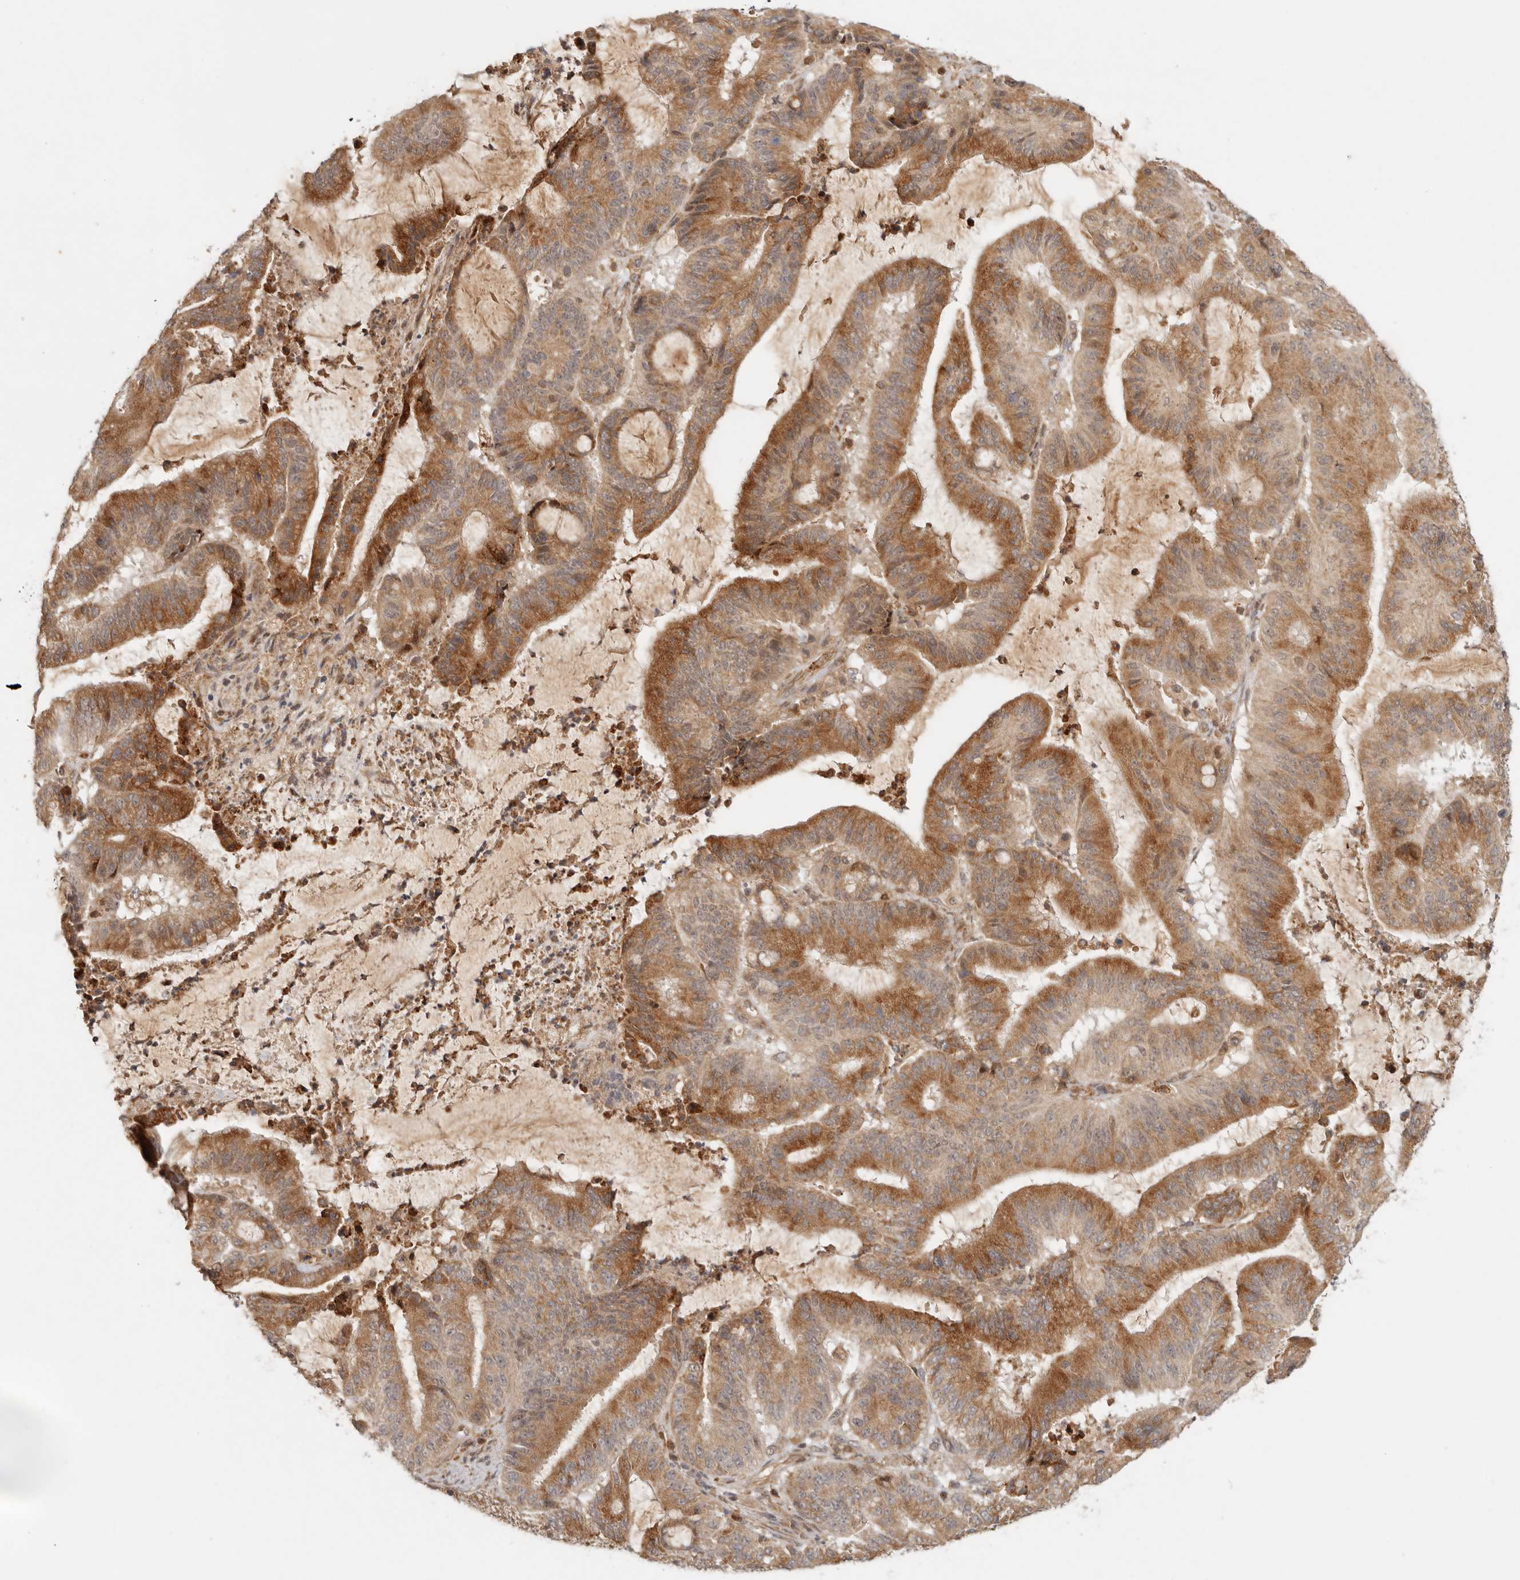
{"staining": {"intensity": "strong", "quantity": ">75%", "location": "cytoplasmic/membranous"}, "tissue": "liver cancer", "cell_type": "Tumor cells", "image_type": "cancer", "snomed": [{"axis": "morphology", "description": "Normal tissue, NOS"}, {"axis": "morphology", "description": "Cholangiocarcinoma"}, {"axis": "topography", "description": "Liver"}, {"axis": "topography", "description": "Peripheral nerve tissue"}], "caption": "Human liver cancer stained for a protein (brown) displays strong cytoplasmic/membranous positive positivity in about >75% of tumor cells.", "gene": "AHDC1", "patient": {"sex": "female", "age": 73}}